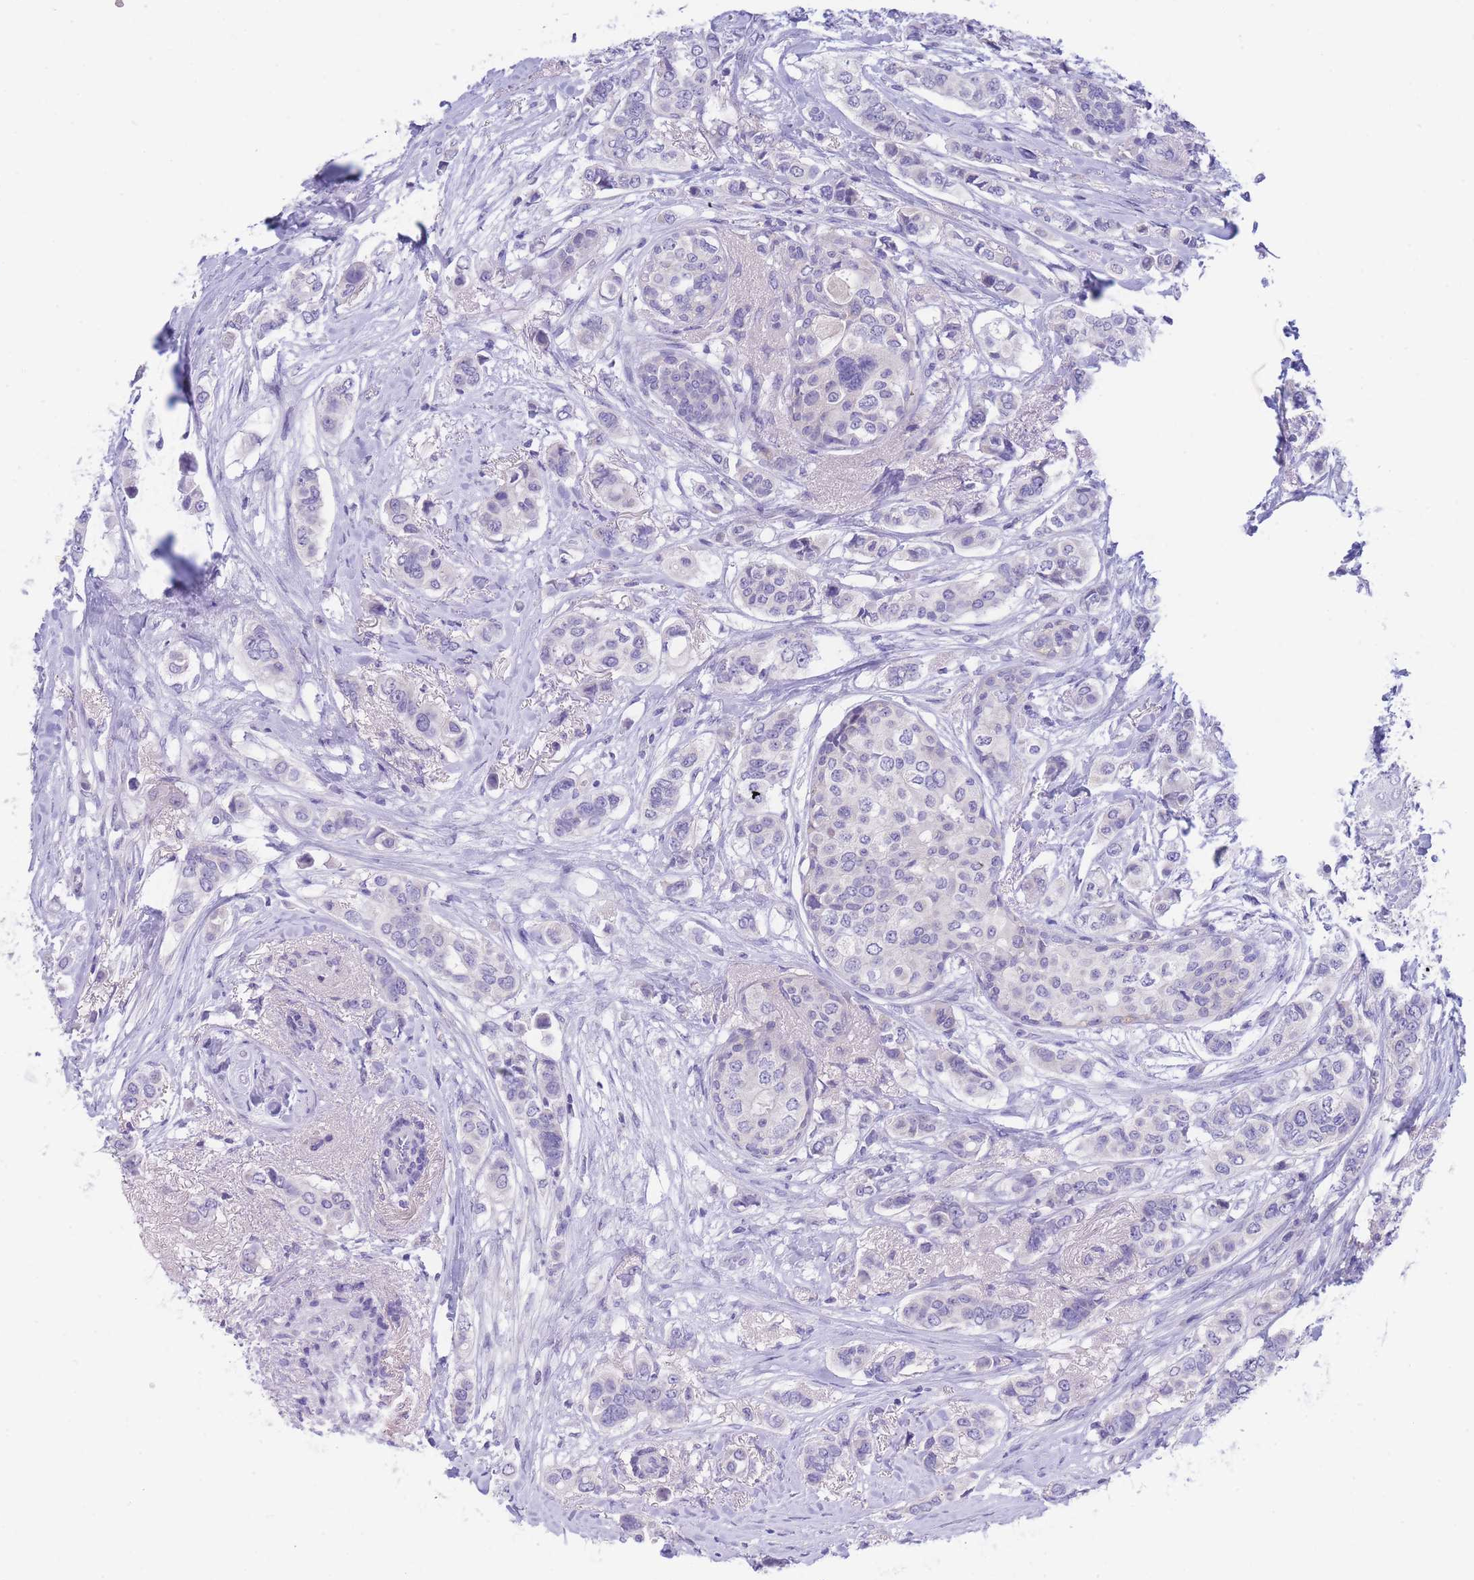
{"staining": {"intensity": "negative", "quantity": "none", "location": "none"}, "tissue": "breast cancer", "cell_type": "Tumor cells", "image_type": "cancer", "snomed": [{"axis": "morphology", "description": "Lobular carcinoma"}, {"axis": "topography", "description": "Breast"}], "caption": "An image of human breast cancer (lobular carcinoma) is negative for staining in tumor cells.", "gene": "PCDHB3", "patient": {"sex": "female", "age": 51}}